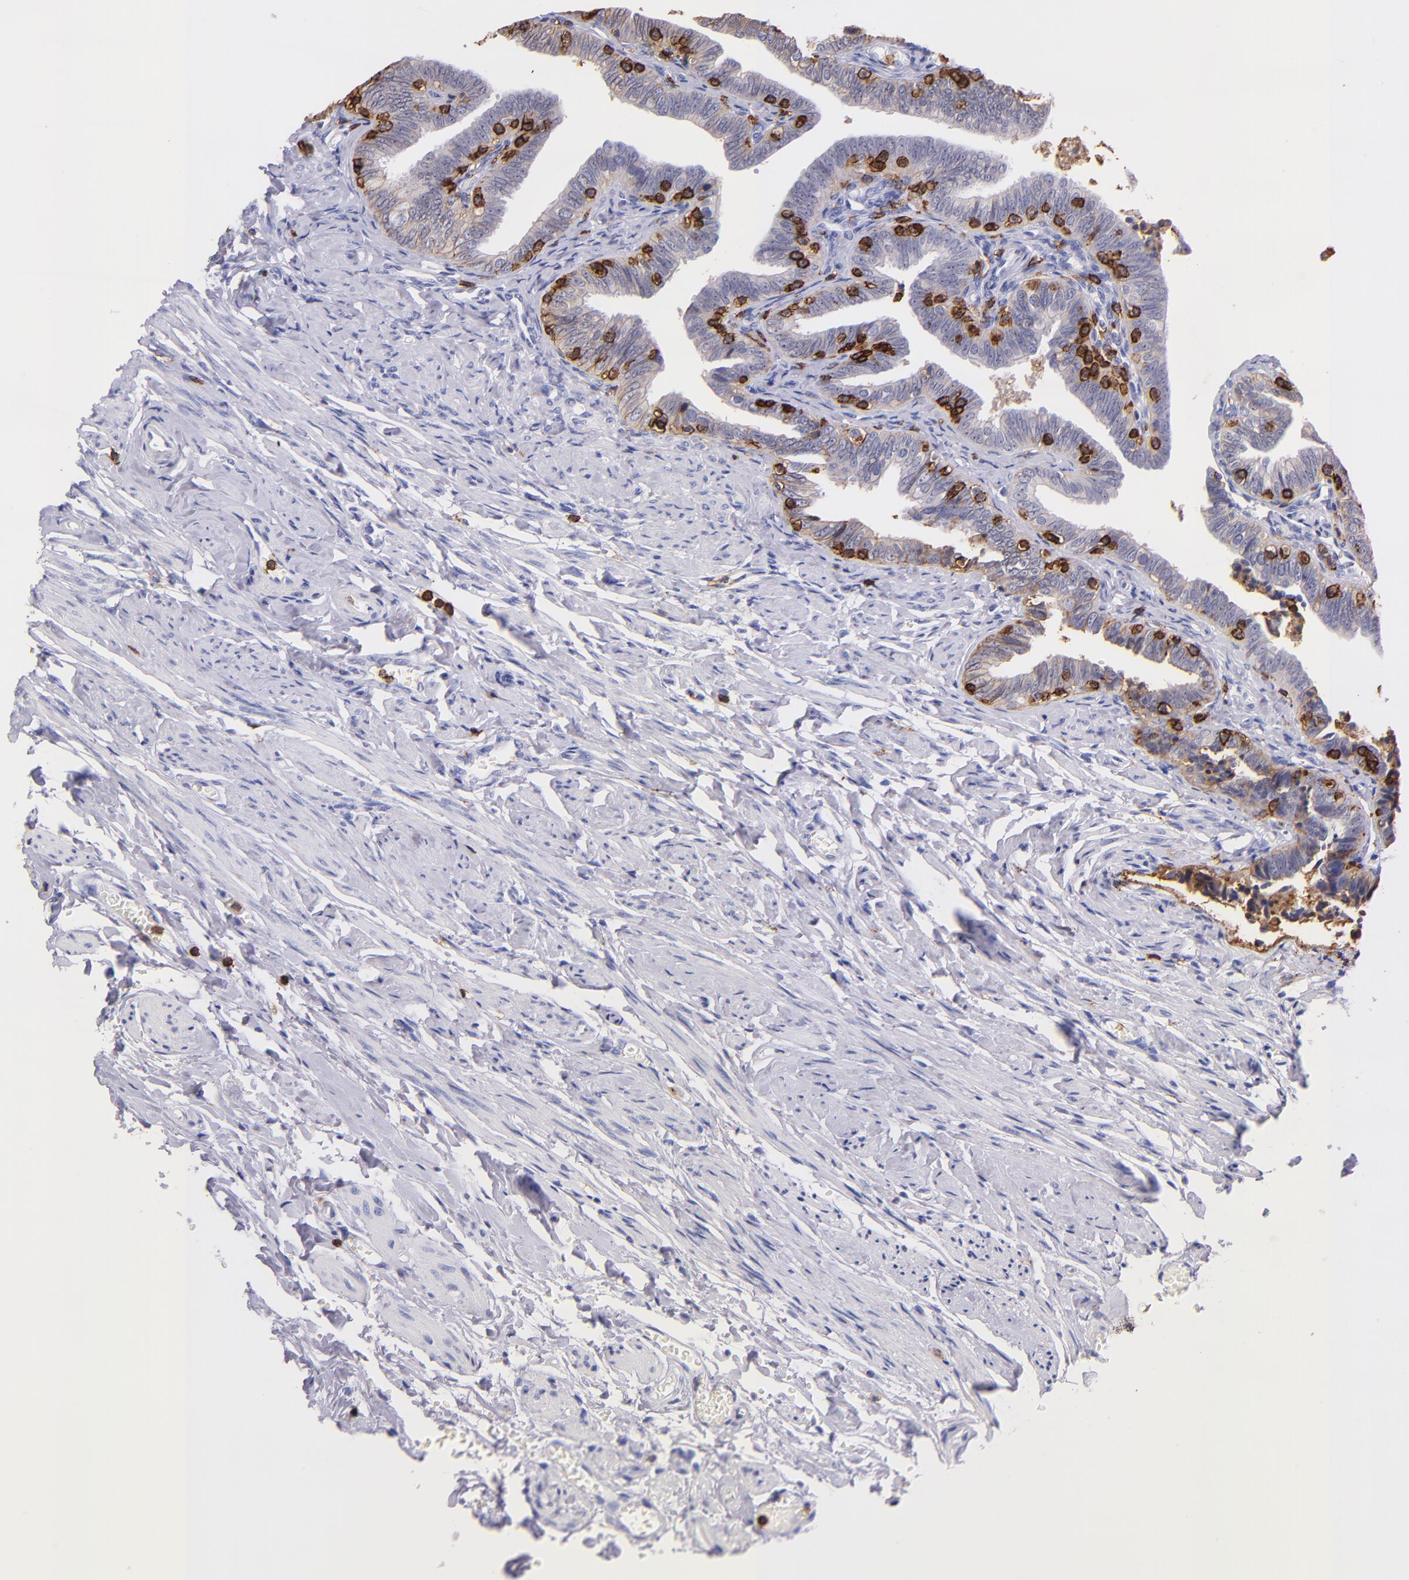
{"staining": {"intensity": "weak", "quantity": "<25%", "location": "cytoplasmic/membranous"}, "tissue": "fallopian tube", "cell_type": "Glandular cells", "image_type": "normal", "snomed": [{"axis": "morphology", "description": "Normal tissue, NOS"}, {"axis": "topography", "description": "Fallopian tube"}, {"axis": "topography", "description": "Ovary"}], "caption": "This is an immunohistochemistry micrograph of benign human fallopian tube. There is no positivity in glandular cells.", "gene": "SPN", "patient": {"sex": "female", "age": 69}}